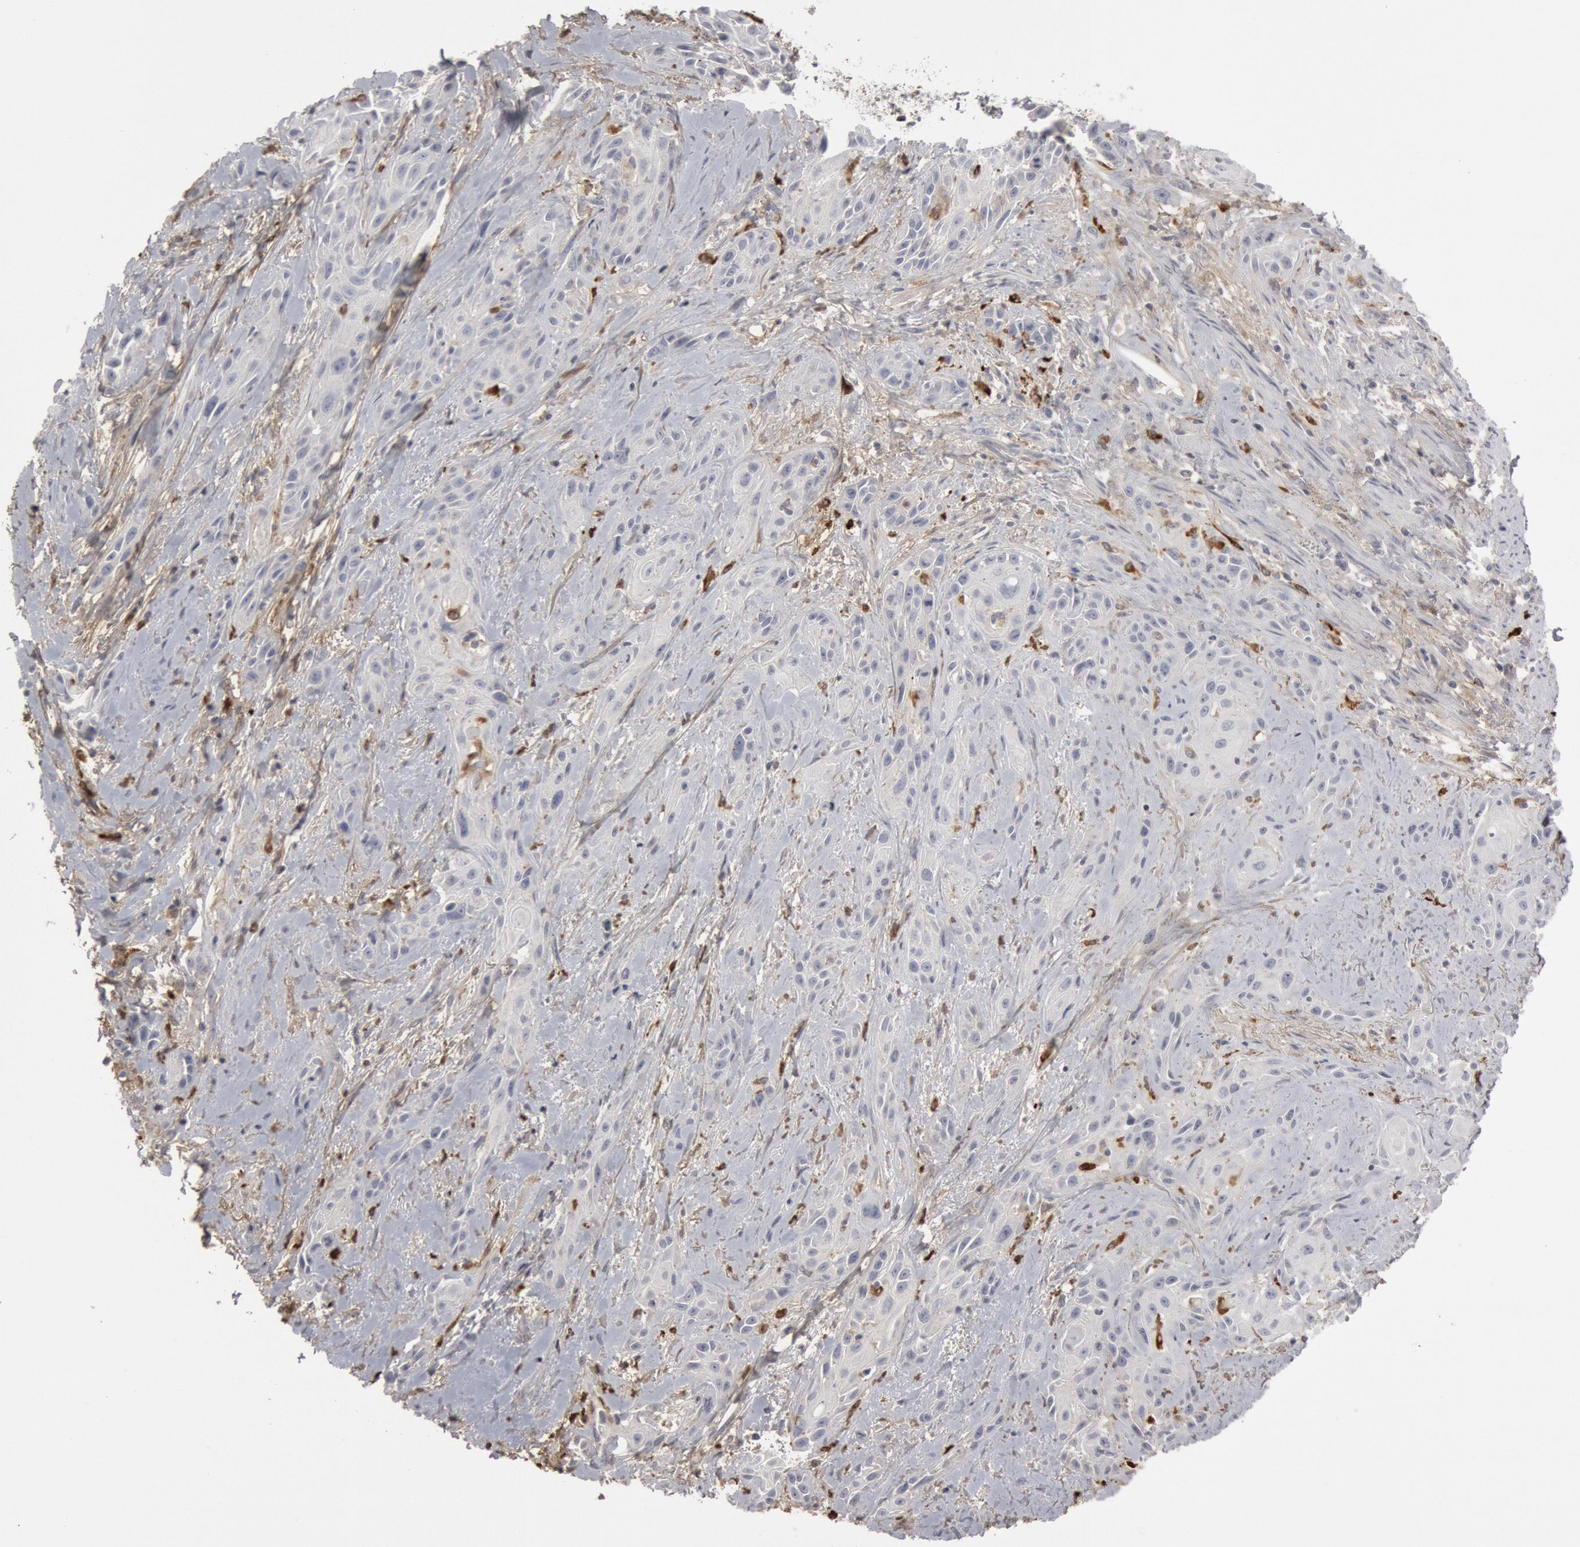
{"staining": {"intensity": "negative", "quantity": "none", "location": "none"}, "tissue": "skin cancer", "cell_type": "Tumor cells", "image_type": "cancer", "snomed": [{"axis": "morphology", "description": "Squamous cell carcinoma, NOS"}, {"axis": "topography", "description": "Skin"}, {"axis": "topography", "description": "Anal"}], "caption": "This micrograph is of skin squamous cell carcinoma stained with immunohistochemistry to label a protein in brown with the nuclei are counter-stained blue. There is no staining in tumor cells.", "gene": "C1QC", "patient": {"sex": "male", "age": 64}}